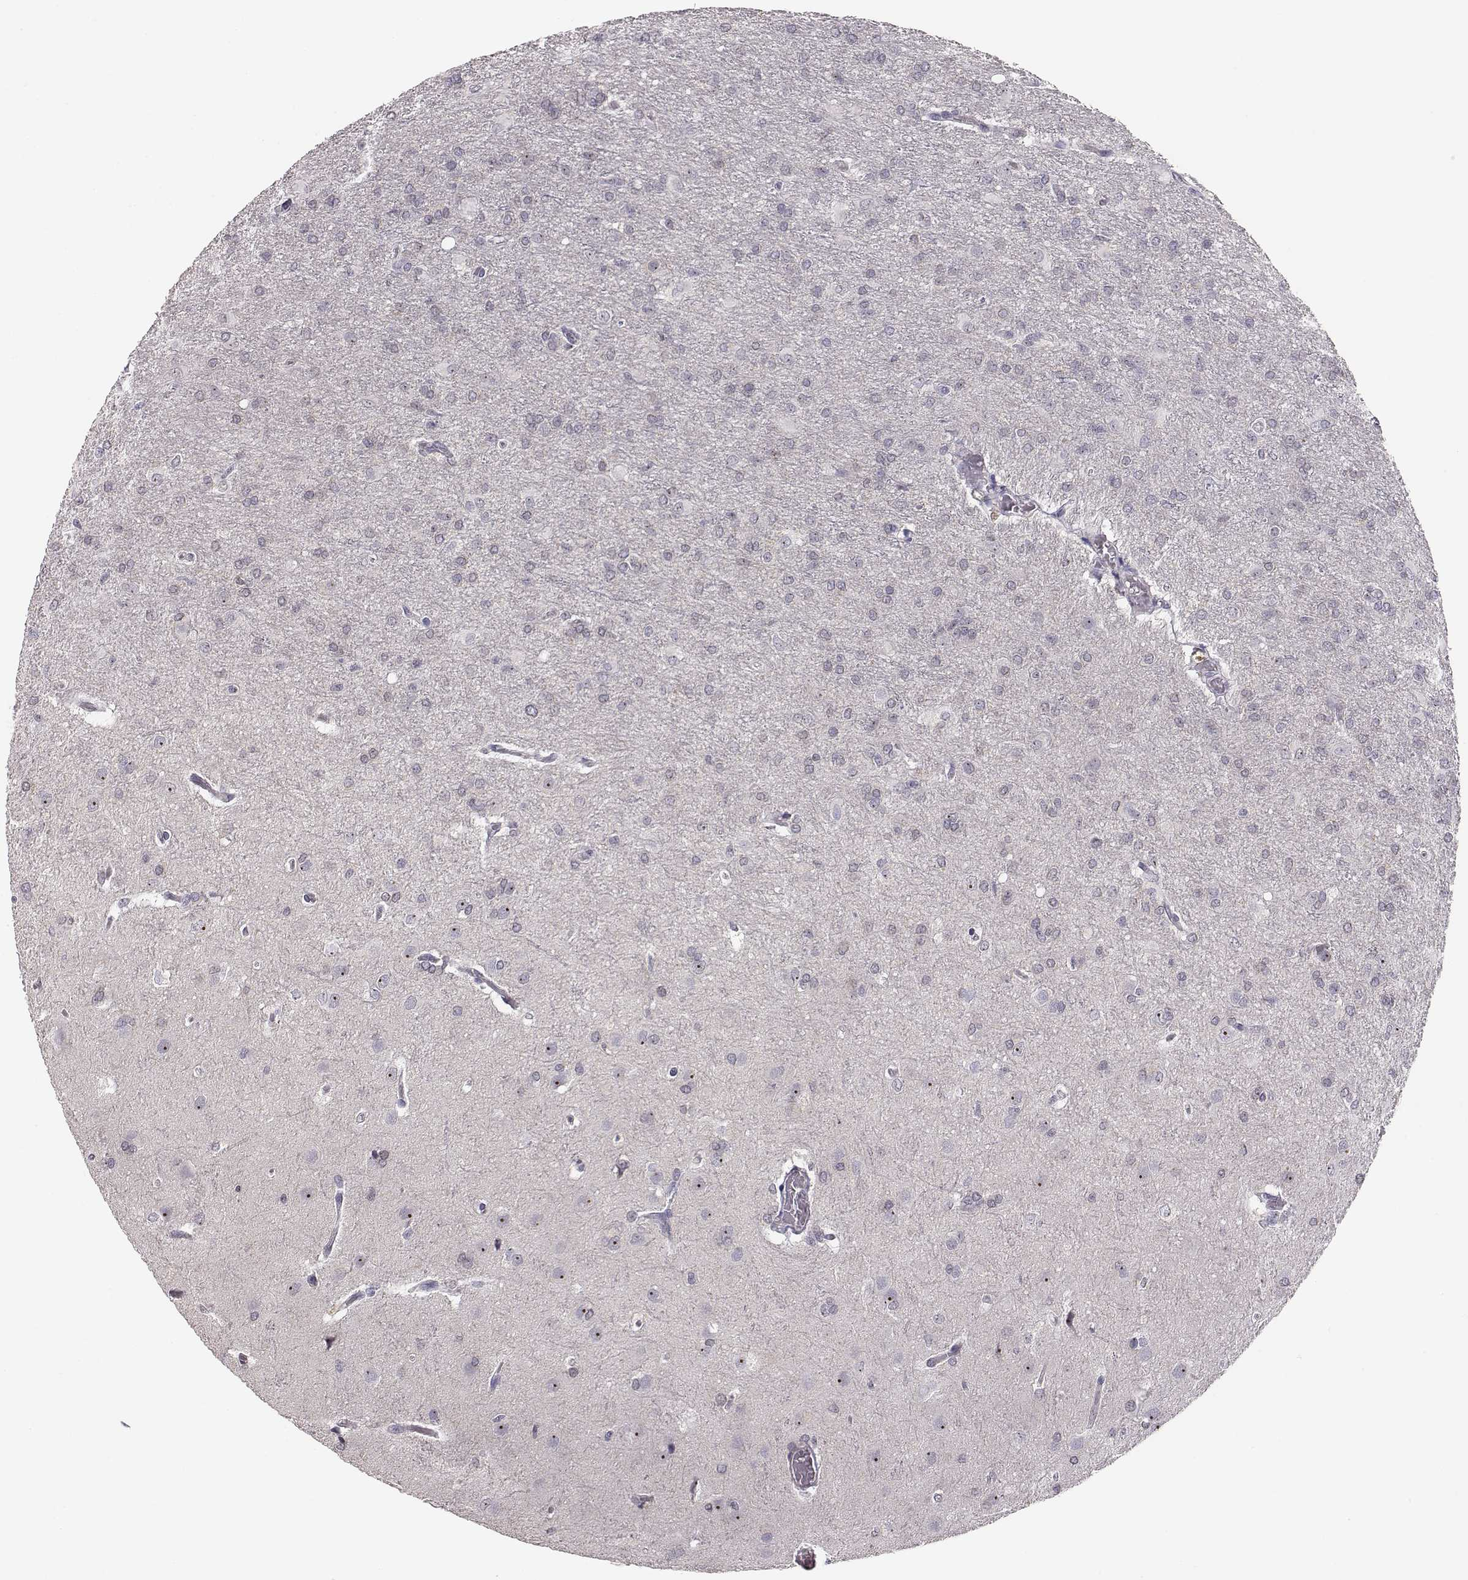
{"staining": {"intensity": "negative", "quantity": "none", "location": "none"}, "tissue": "glioma", "cell_type": "Tumor cells", "image_type": "cancer", "snomed": [{"axis": "morphology", "description": "Glioma, malignant, High grade"}, {"axis": "topography", "description": "Brain"}], "caption": "High magnification brightfield microscopy of glioma stained with DAB (brown) and counterstained with hematoxylin (blue): tumor cells show no significant positivity.", "gene": "NIFK", "patient": {"sex": "male", "age": 68}}